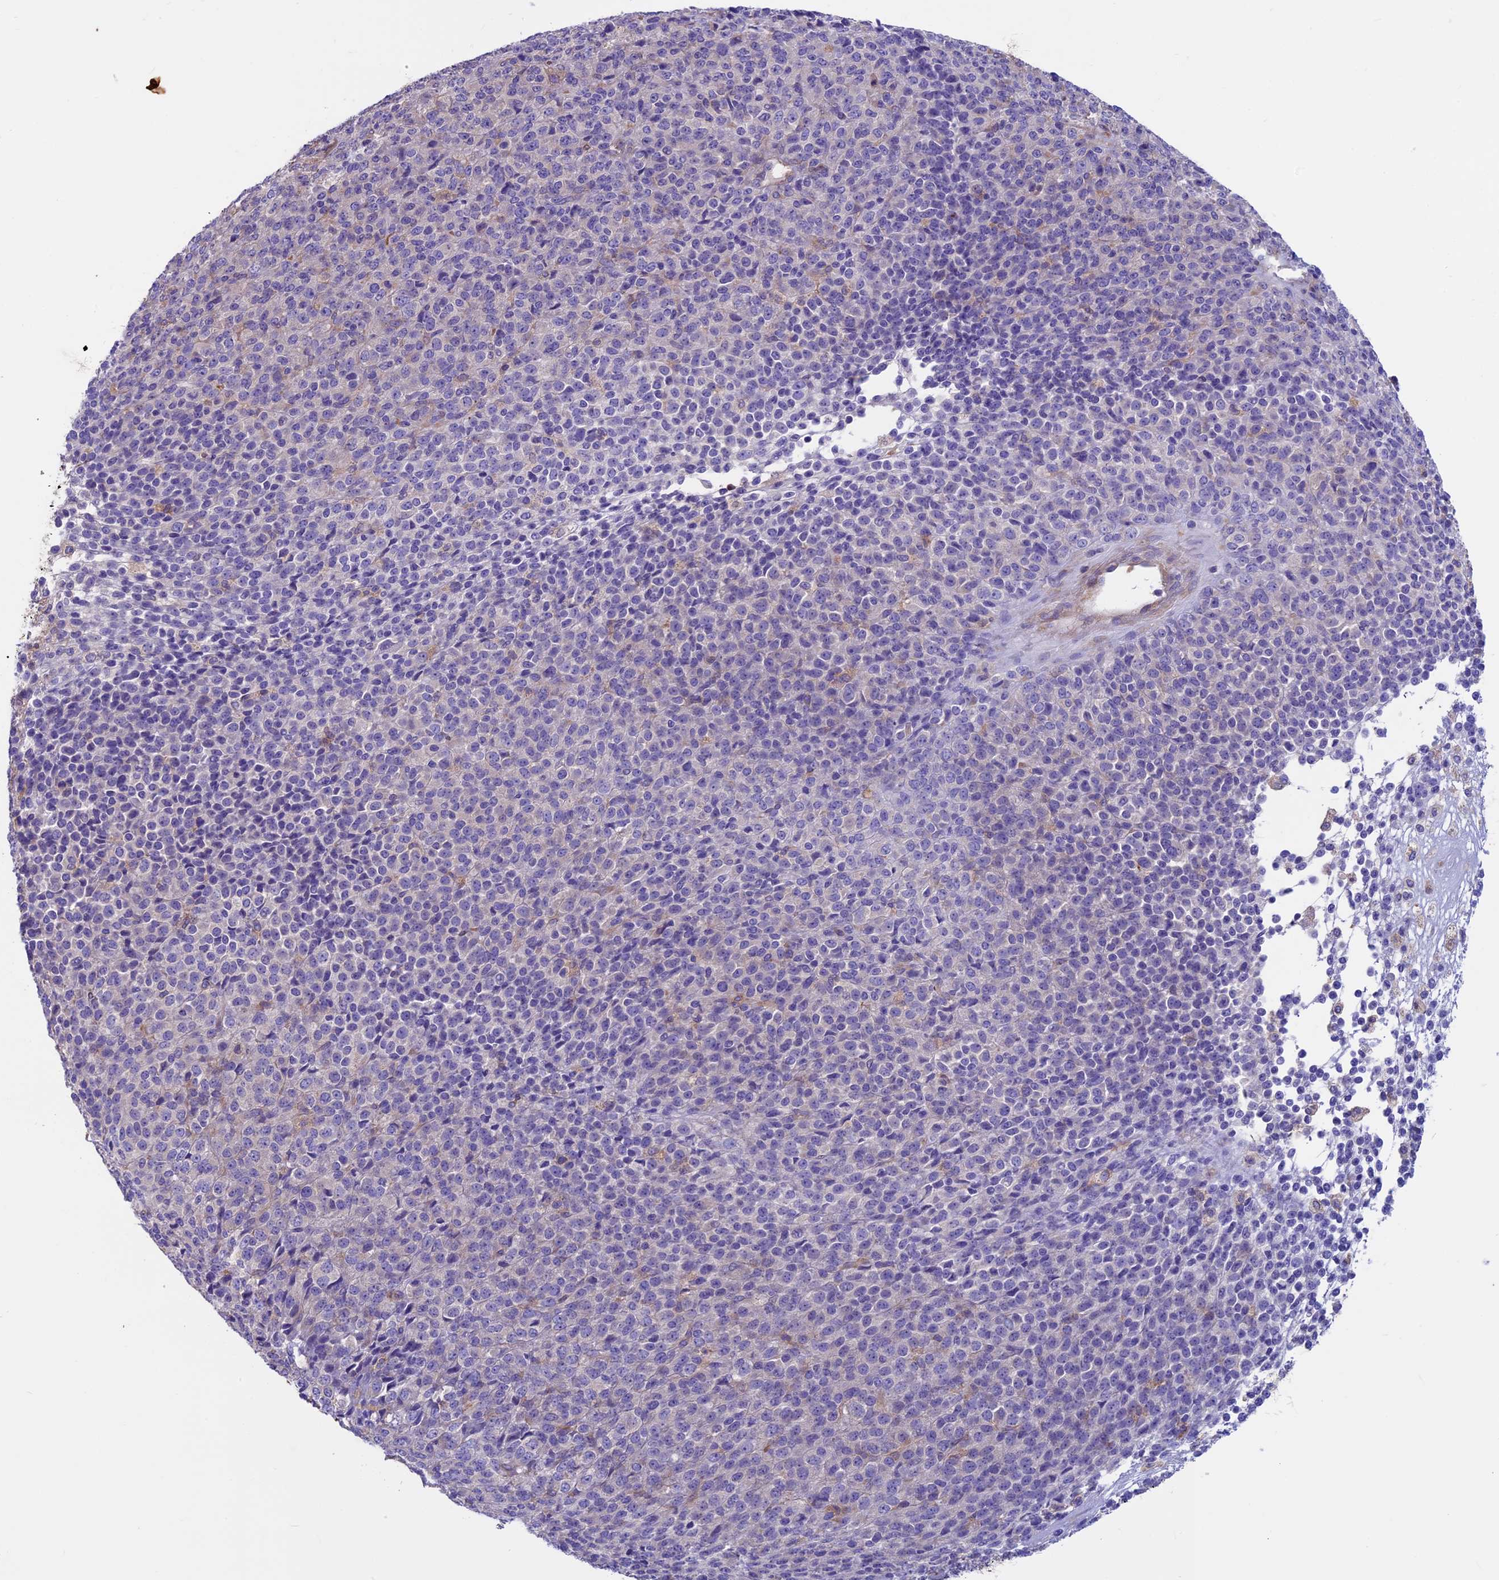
{"staining": {"intensity": "moderate", "quantity": "<25%", "location": "cytoplasmic/membranous"}, "tissue": "melanoma", "cell_type": "Tumor cells", "image_type": "cancer", "snomed": [{"axis": "morphology", "description": "Malignant melanoma, Metastatic site"}, {"axis": "topography", "description": "Brain"}], "caption": "IHC photomicrograph of melanoma stained for a protein (brown), which exhibits low levels of moderate cytoplasmic/membranous expression in about <25% of tumor cells.", "gene": "CDAN1", "patient": {"sex": "female", "age": 56}}